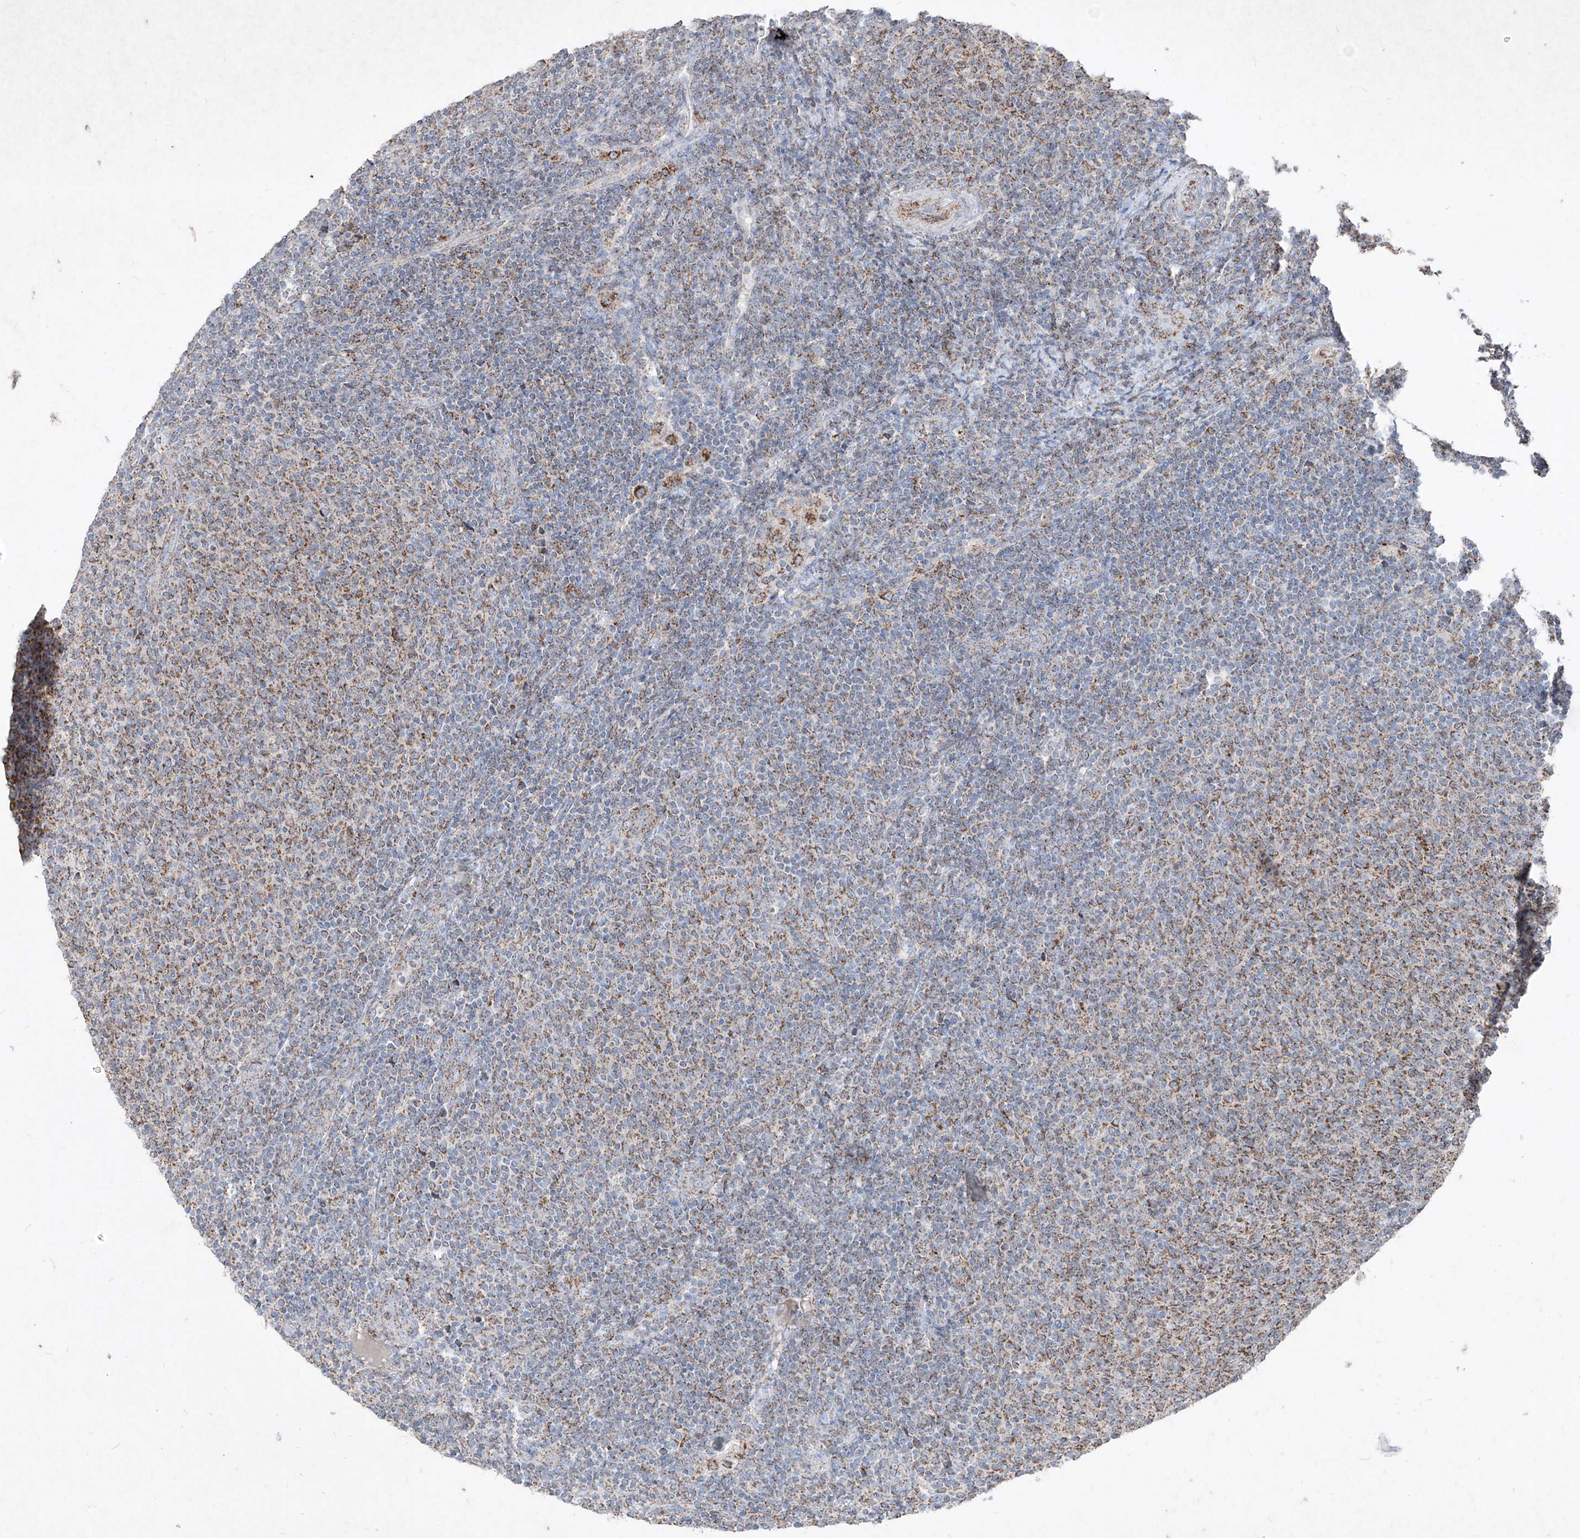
{"staining": {"intensity": "moderate", "quantity": "25%-75%", "location": "cytoplasmic/membranous"}, "tissue": "lymphoma", "cell_type": "Tumor cells", "image_type": "cancer", "snomed": [{"axis": "morphology", "description": "Malignant lymphoma, non-Hodgkin's type, Low grade"}, {"axis": "topography", "description": "Lymph node"}], "caption": "Immunohistochemistry (DAB (3,3'-diaminobenzidine)) staining of malignant lymphoma, non-Hodgkin's type (low-grade) reveals moderate cytoplasmic/membranous protein staining in about 25%-75% of tumor cells. (brown staining indicates protein expression, while blue staining denotes nuclei).", "gene": "ABCD3", "patient": {"sex": "male", "age": 66}}